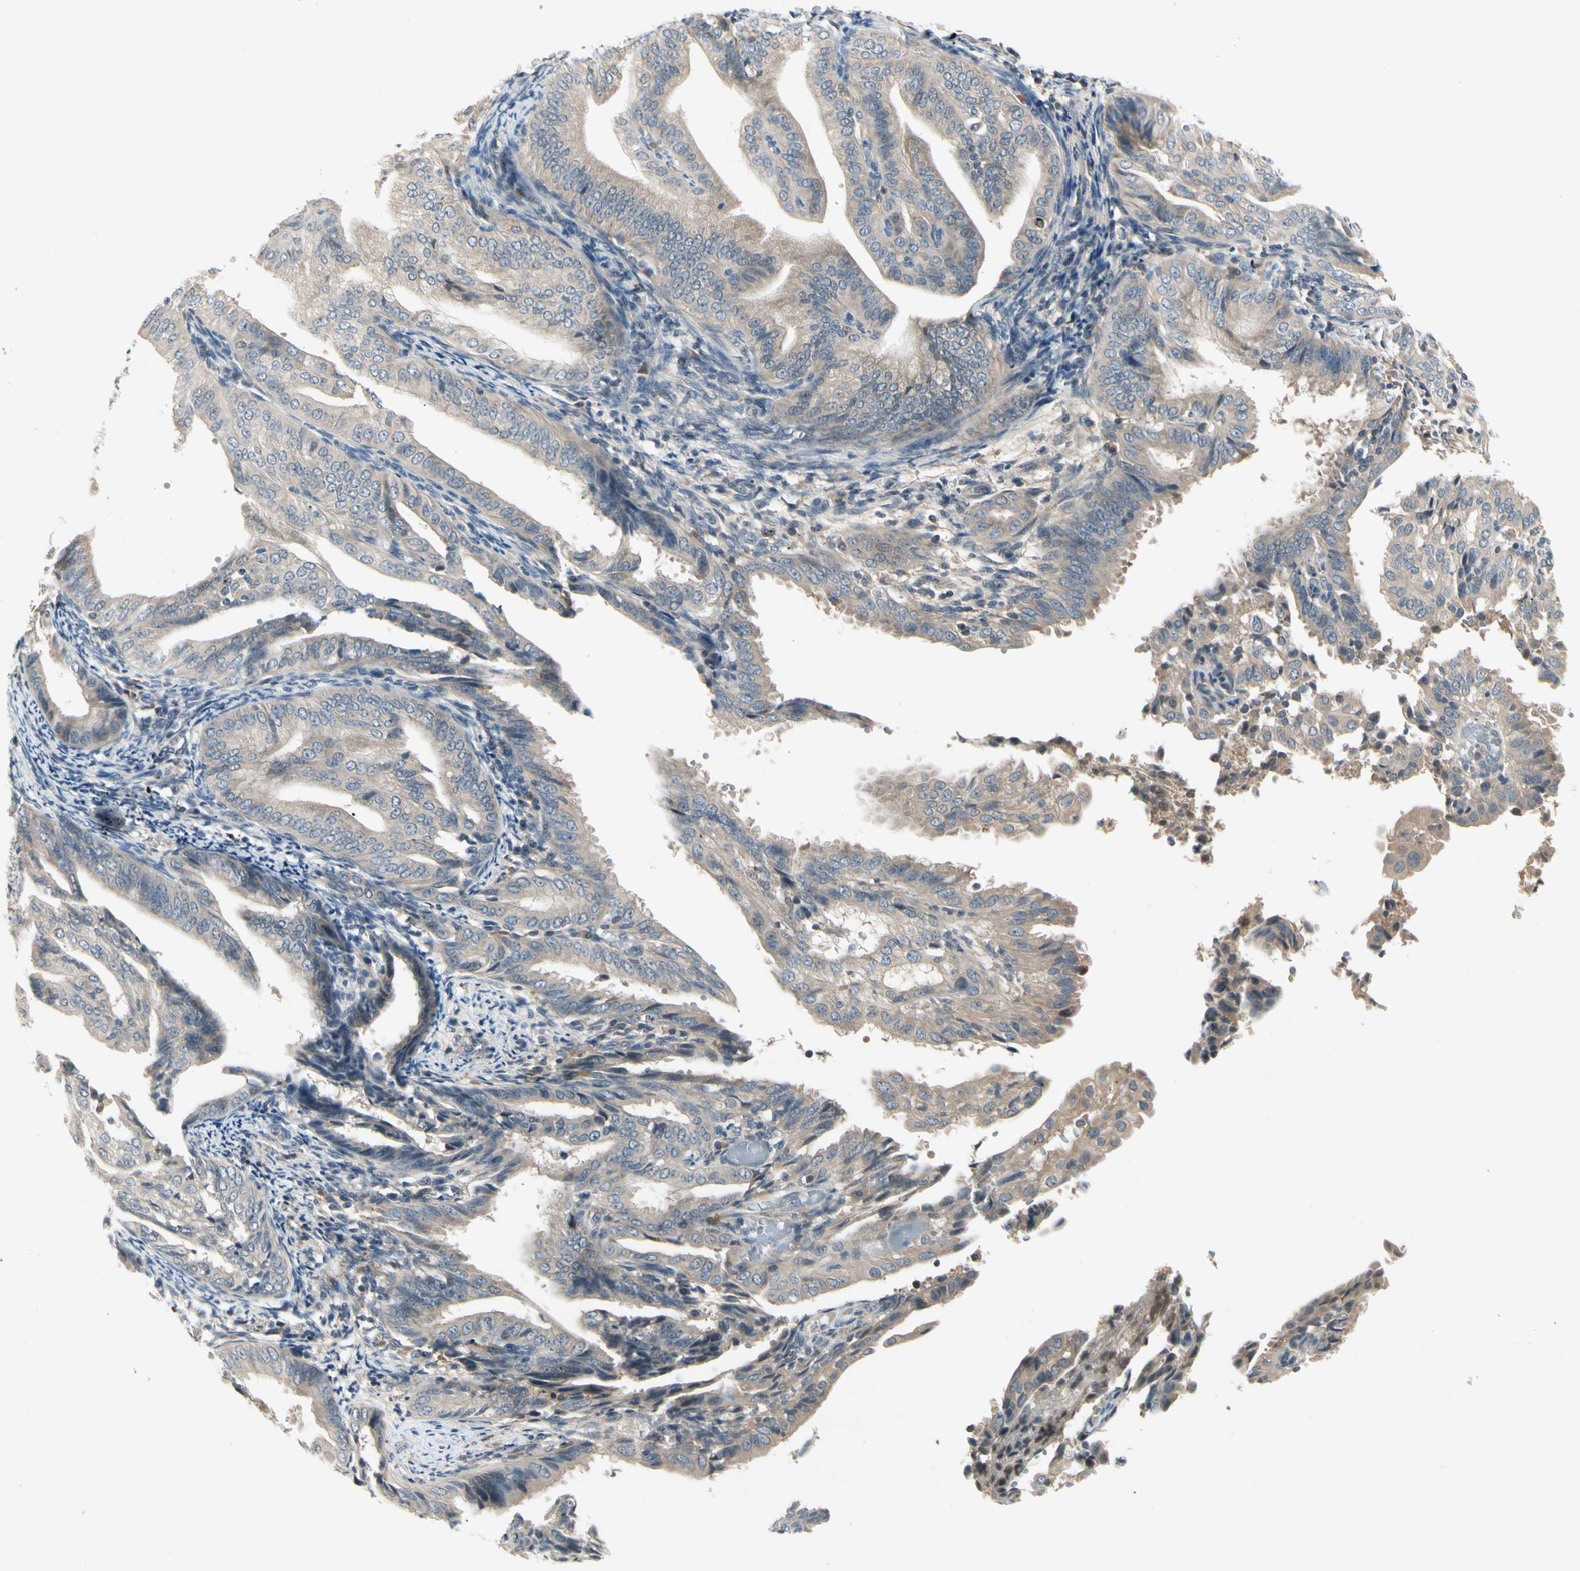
{"staining": {"intensity": "negative", "quantity": "none", "location": "none"}, "tissue": "endometrial cancer", "cell_type": "Tumor cells", "image_type": "cancer", "snomed": [{"axis": "morphology", "description": "Adenocarcinoma, NOS"}, {"axis": "topography", "description": "Endometrium"}], "caption": "Endometrial cancer (adenocarcinoma) was stained to show a protein in brown. There is no significant staining in tumor cells. (DAB (3,3'-diaminobenzidine) immunohistochemistry (IHC) visualized using brightfield microscopy, high magnification).", "gene": "CCL4", "patient": {"sex": "female", "age": 58}}